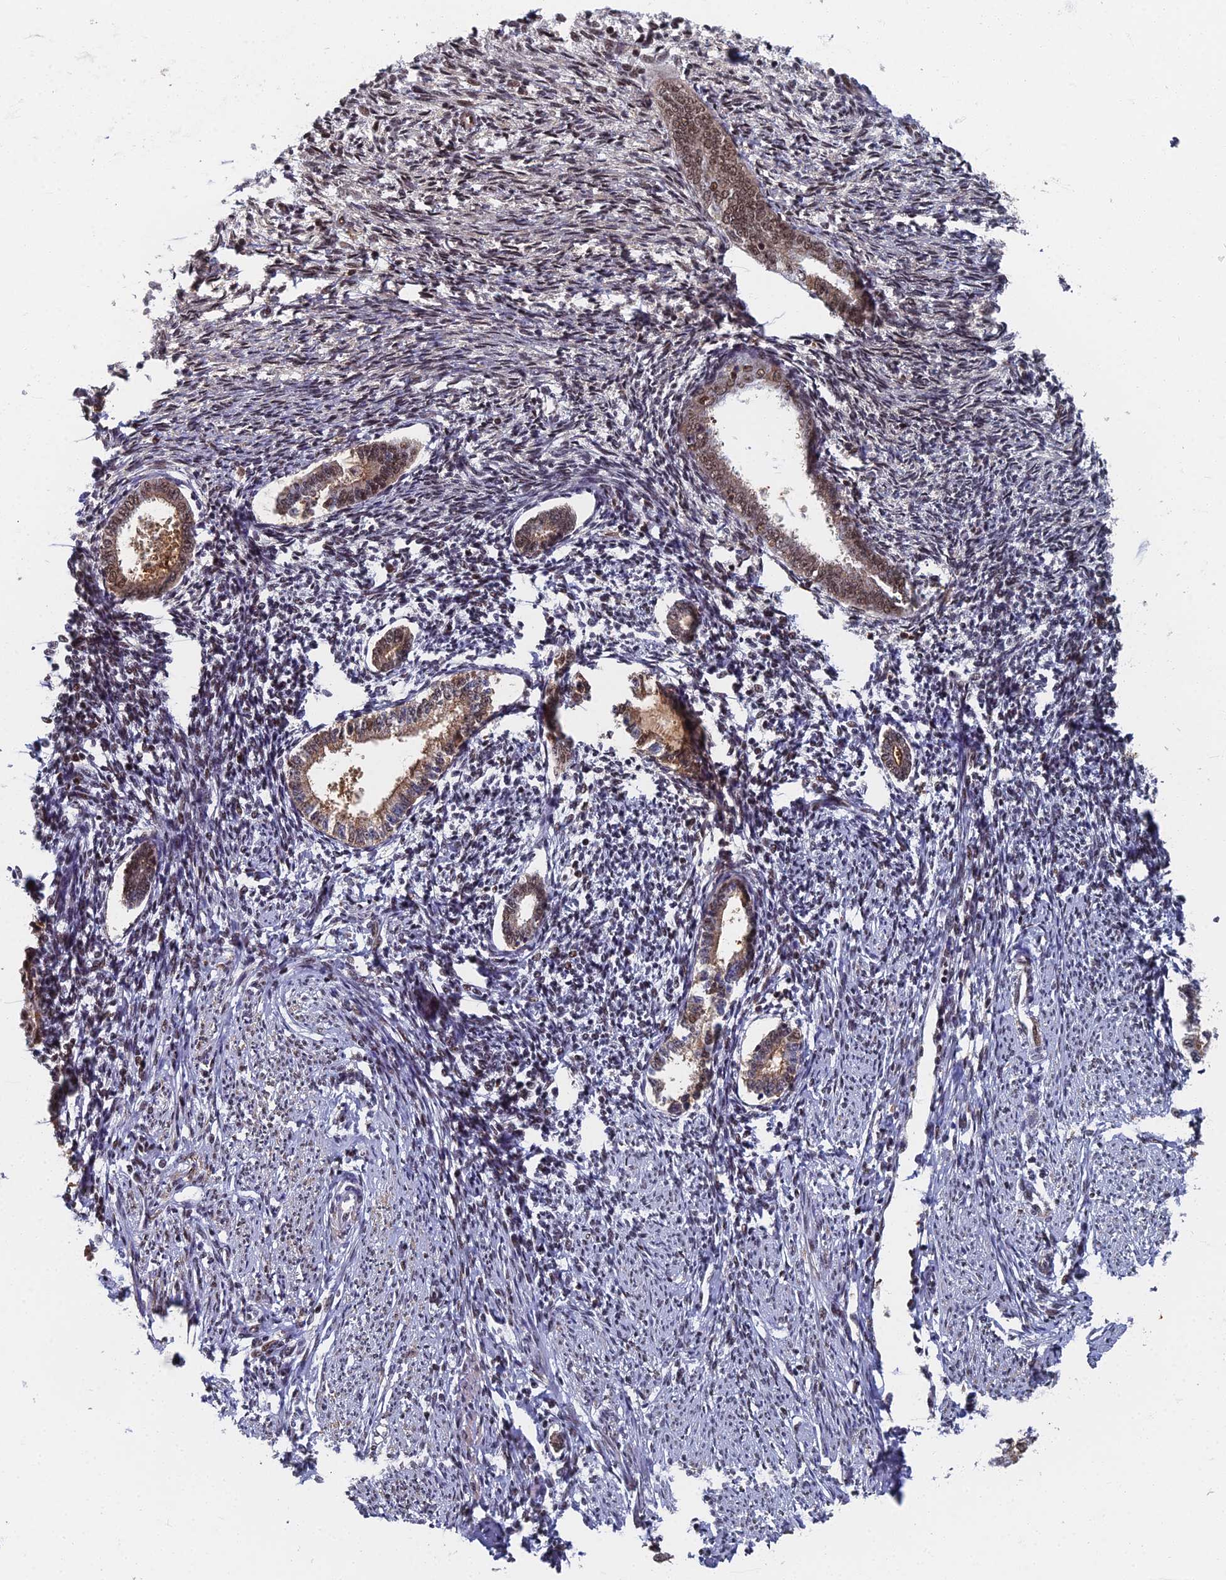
{"staining": {"intensity": "moderate", "quantity": "<25%", "location": "nuclear"}, "tissue": "endometrium", "cell_type": "Cells in endometrial stroma", "image_type": "normal", "snomed": [{"axis": "morphology", "description": "Normal tissue, NOS"}, {"axis": "topography", "description": "Endometrium"}], "caption": "Endometrium stained with DAB IHC displays low levels of moderate nuclear staining in about <25% of cells in endometrial stroma. The protein is stained brown, and the nuclei are stained in blue (DAB (3,3'-diaminobenzidine) IHC with brightfield microscopy, high magnification).", "gene": "TAF13", "patient": {"sex": "female", "age": 56}}